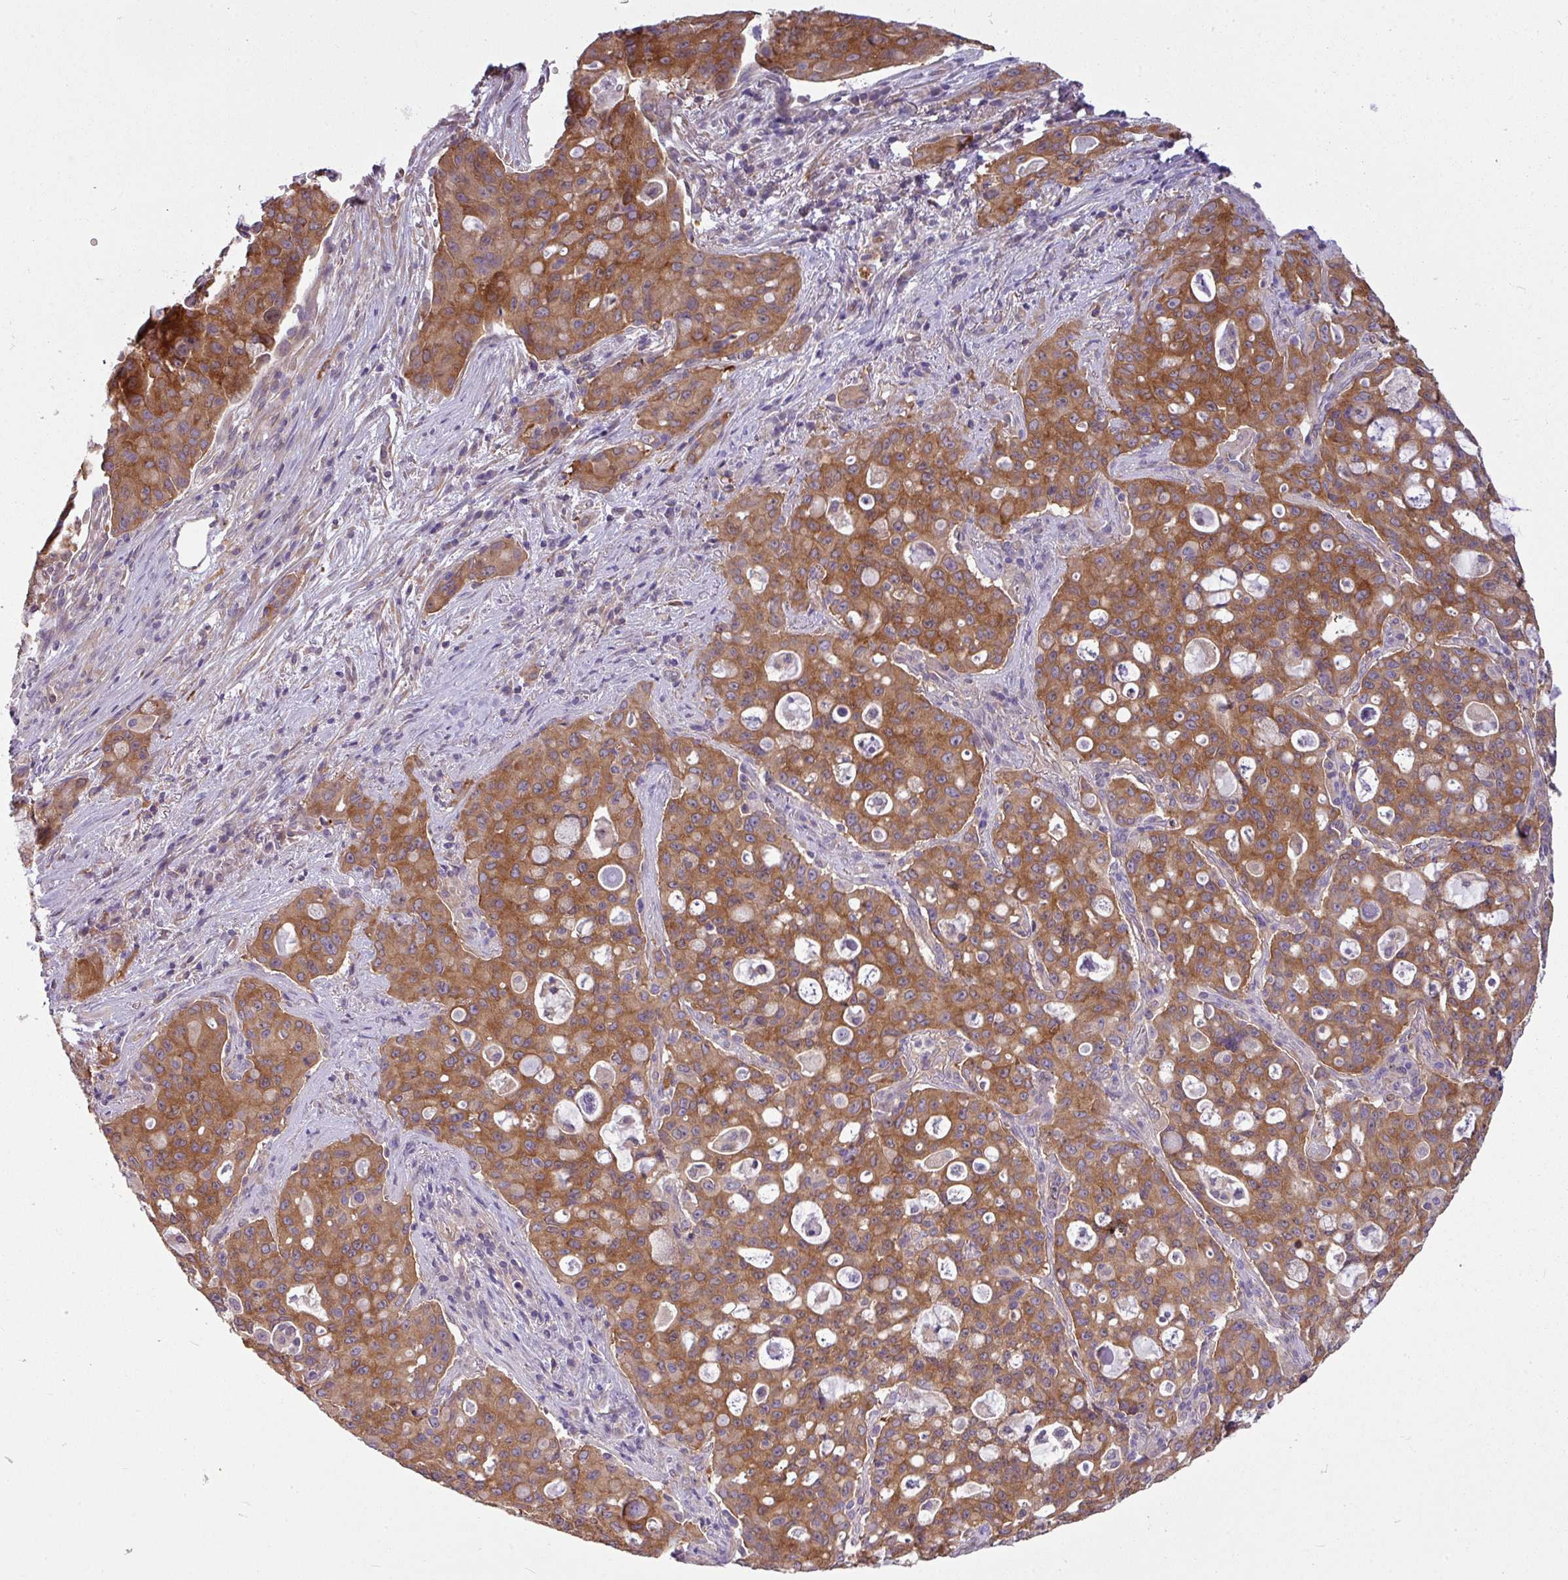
{"staining": {"intensity": "moderate", "quantity": ">75%", "location": "cytoplasmic/membranous"}, "tissue": "lung cancer", "cell_type": "Tumor cells", "image_type": "cancer", "snomed": [{"axis": "morphology", "description": "Adenocarcinoma, NOS"}, {"axis": "topography", "description": "Lung"}], "caption": "There is medium levels of moderate cytoplasmic/membranous staining in tumor cells of lung cancer (adenocarcinoma), as demonstrated by immunohistochemical staining (brown color).", "gene": "CAMK2B", "patient": {"sex": "female", "age": 44}}